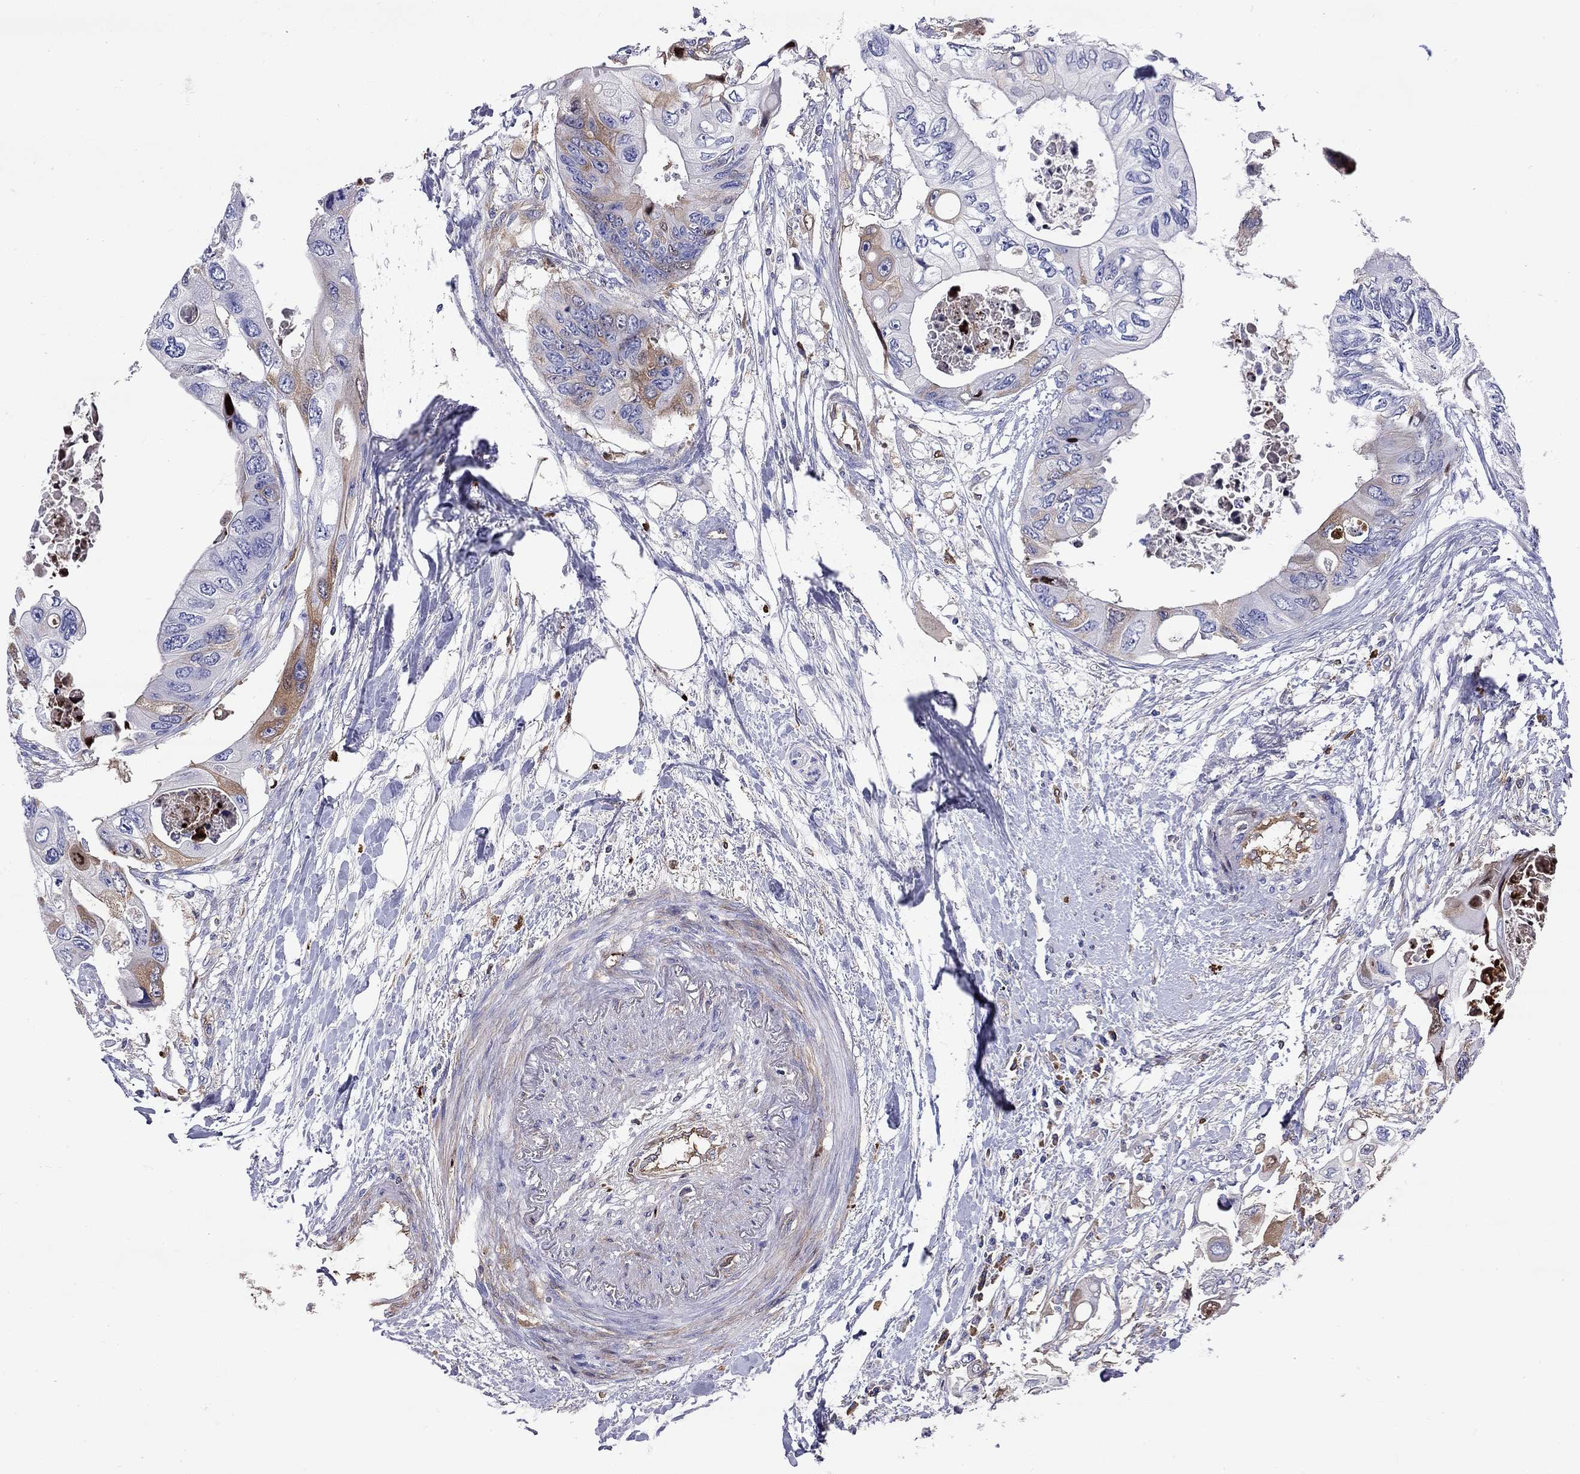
{"staining": {"intensity": "moderate", "quantity": "<25%", "location": "cytoplasmic/membranous"}, "tissue": "colorectal cancer", "cell_type": "Tumor cells", "image_type": "cancer", "snomed": [{"axis": "morphology", "description": "Adenocarcinoma, NOS"}, {"axis": "topography", "description": "Rectum"}], "caption": "Tumor cells show low levels of moderate cytoplasmic/membranous staining in about <25% of cells in colorectal cancer (adenocarcinoma).", "gene": "SERPINA3", "patient": {"sex": "male", "age": 63}}